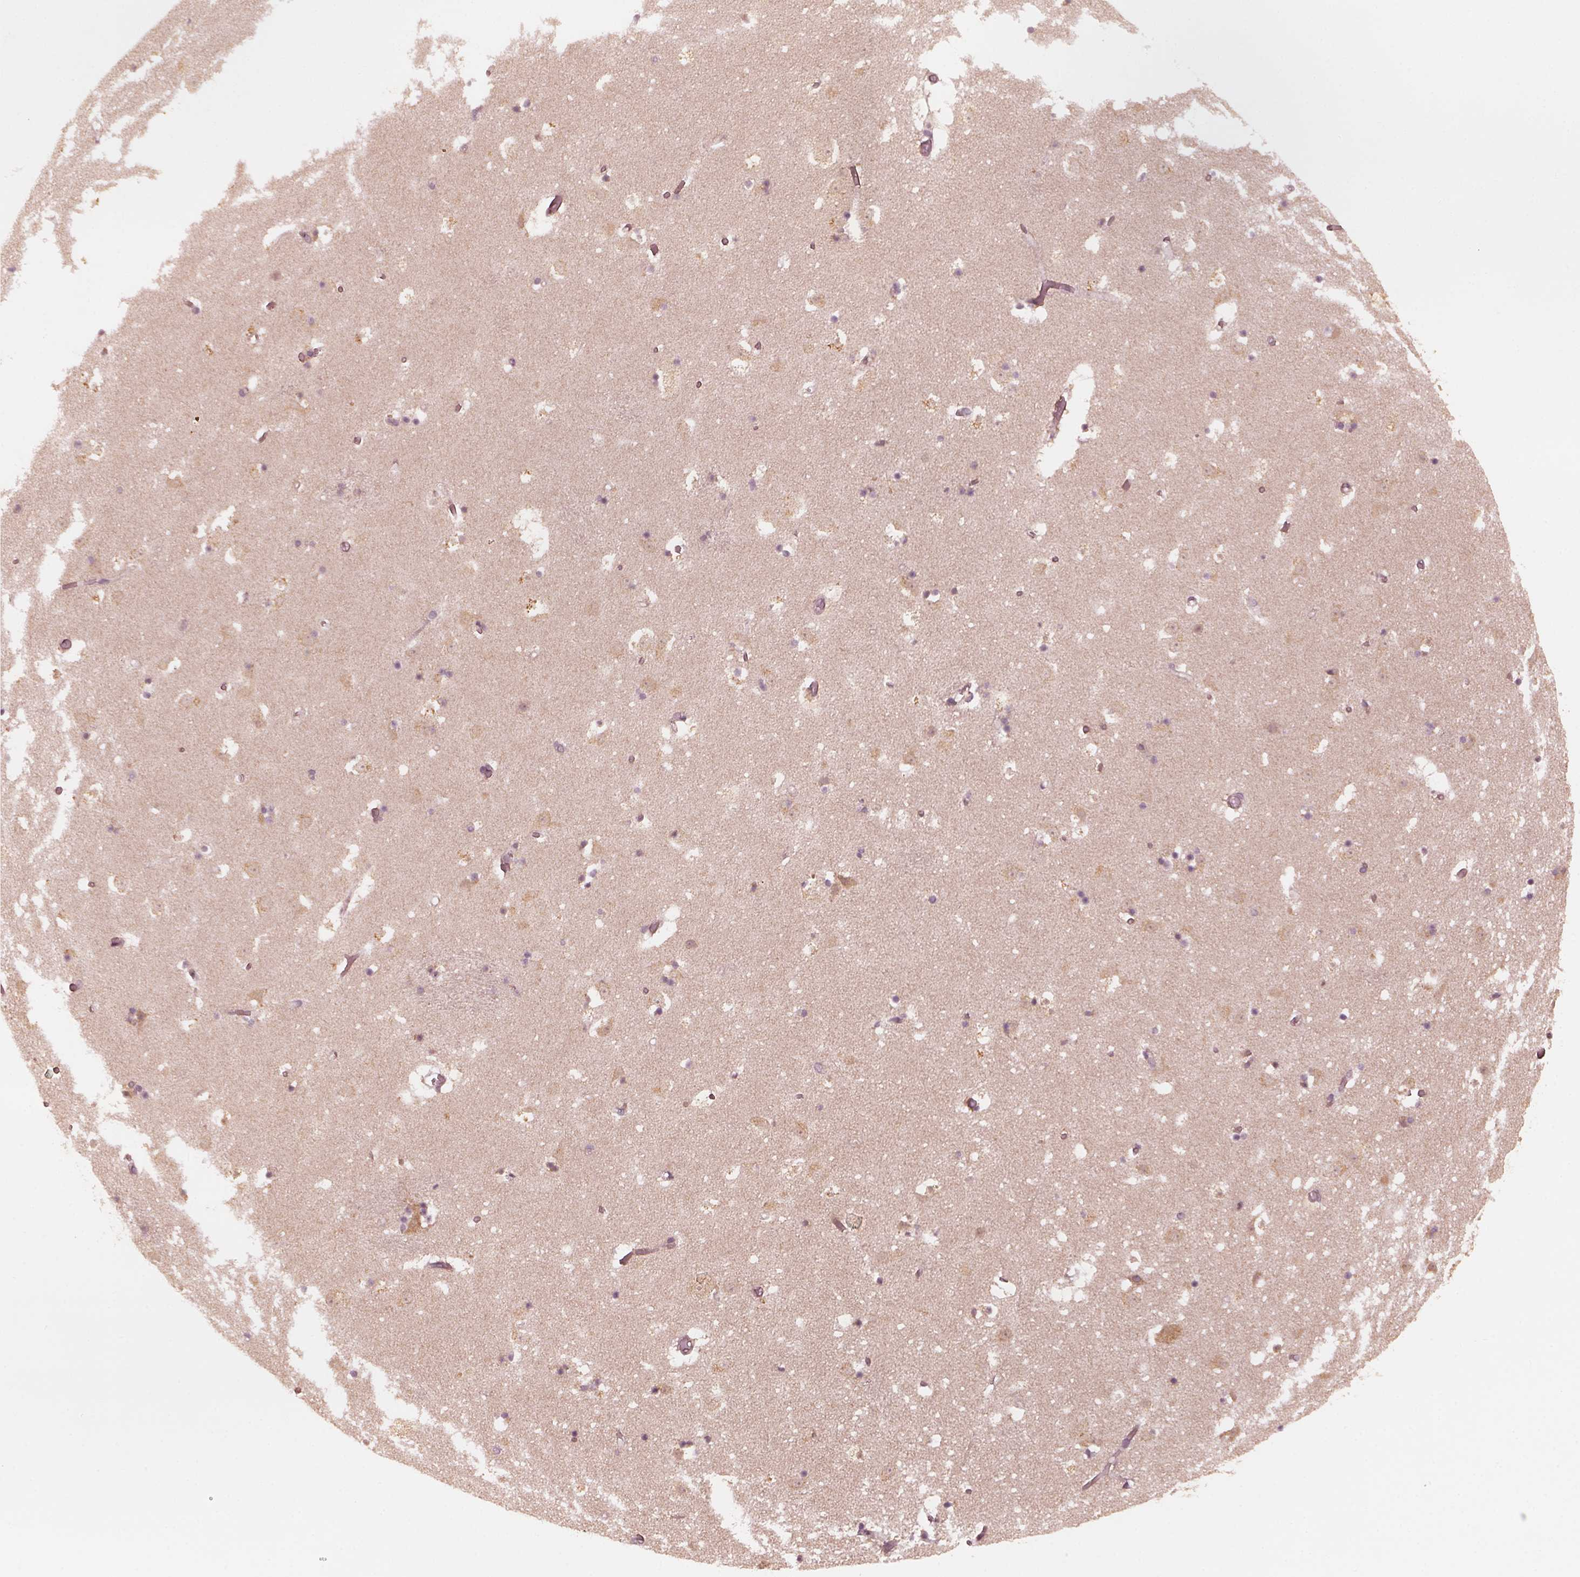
{"staining": {"intensity": "weak", "quantity": "<25%", "location": "cytoplasmic/membranous"}, "tissue": "caudate", "cell_type": "Glial cells", "image_type": "normal", "snomed": [{"axis": "morphology", "description": "Normal tissue, NOS"}, {"axis": "topography", "description": "Lateral ventricle wall"}], "caption": "Glial cells are negative for brown protein staining in unremarkable caudate. Brightfield microscopy of IHC stained with DAB (3,3'-diaminobenzidine) (brown) and hematoxylin (blue), captured at high magnification.", "gene": "FAF2", "patient": {"sex": "female", "age": 42}}